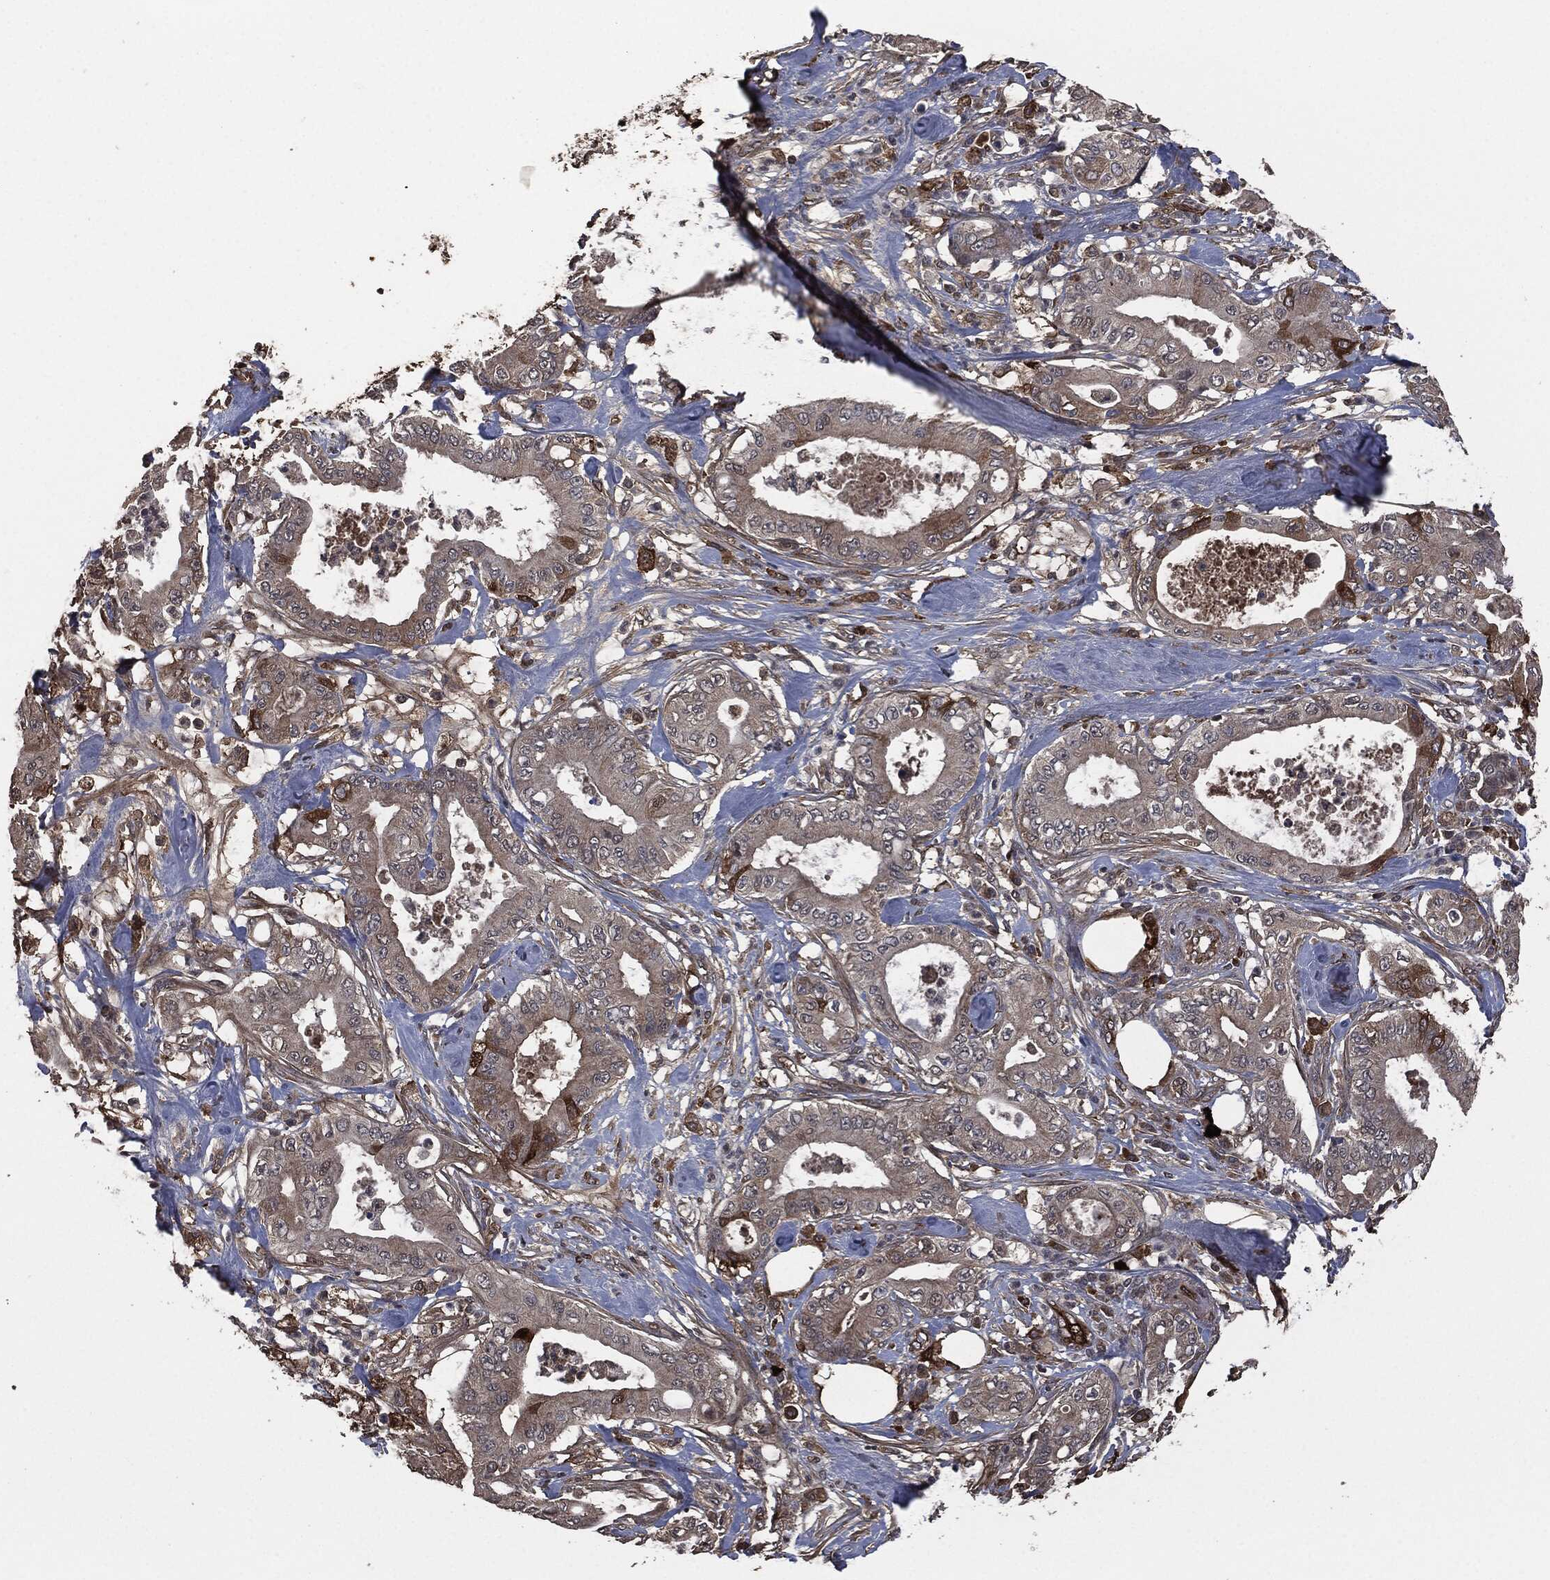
{"staining": {"intensity": "weak", "quantity": "25%-75%", "location": "cytoplasmic/membranous"}, "tissue": "pancreatic cancer", "cell_type": "Tumor cells", "image_type": "cancer", "snomed": [{"axis": "morphology", "description": "Adenocarcinoma, NOS"}, {"axis": "topography", "description": "Pancreas"}], "caption": "An IHC micrograph of neoplastic tissue is shown. Protein staining in brown highlights weak cytoplasmic/membranous positivity in pancreatic cancer within tumor cells.", "gene": "CRABP2", "patient": {"sex": "male", "age": 71}}